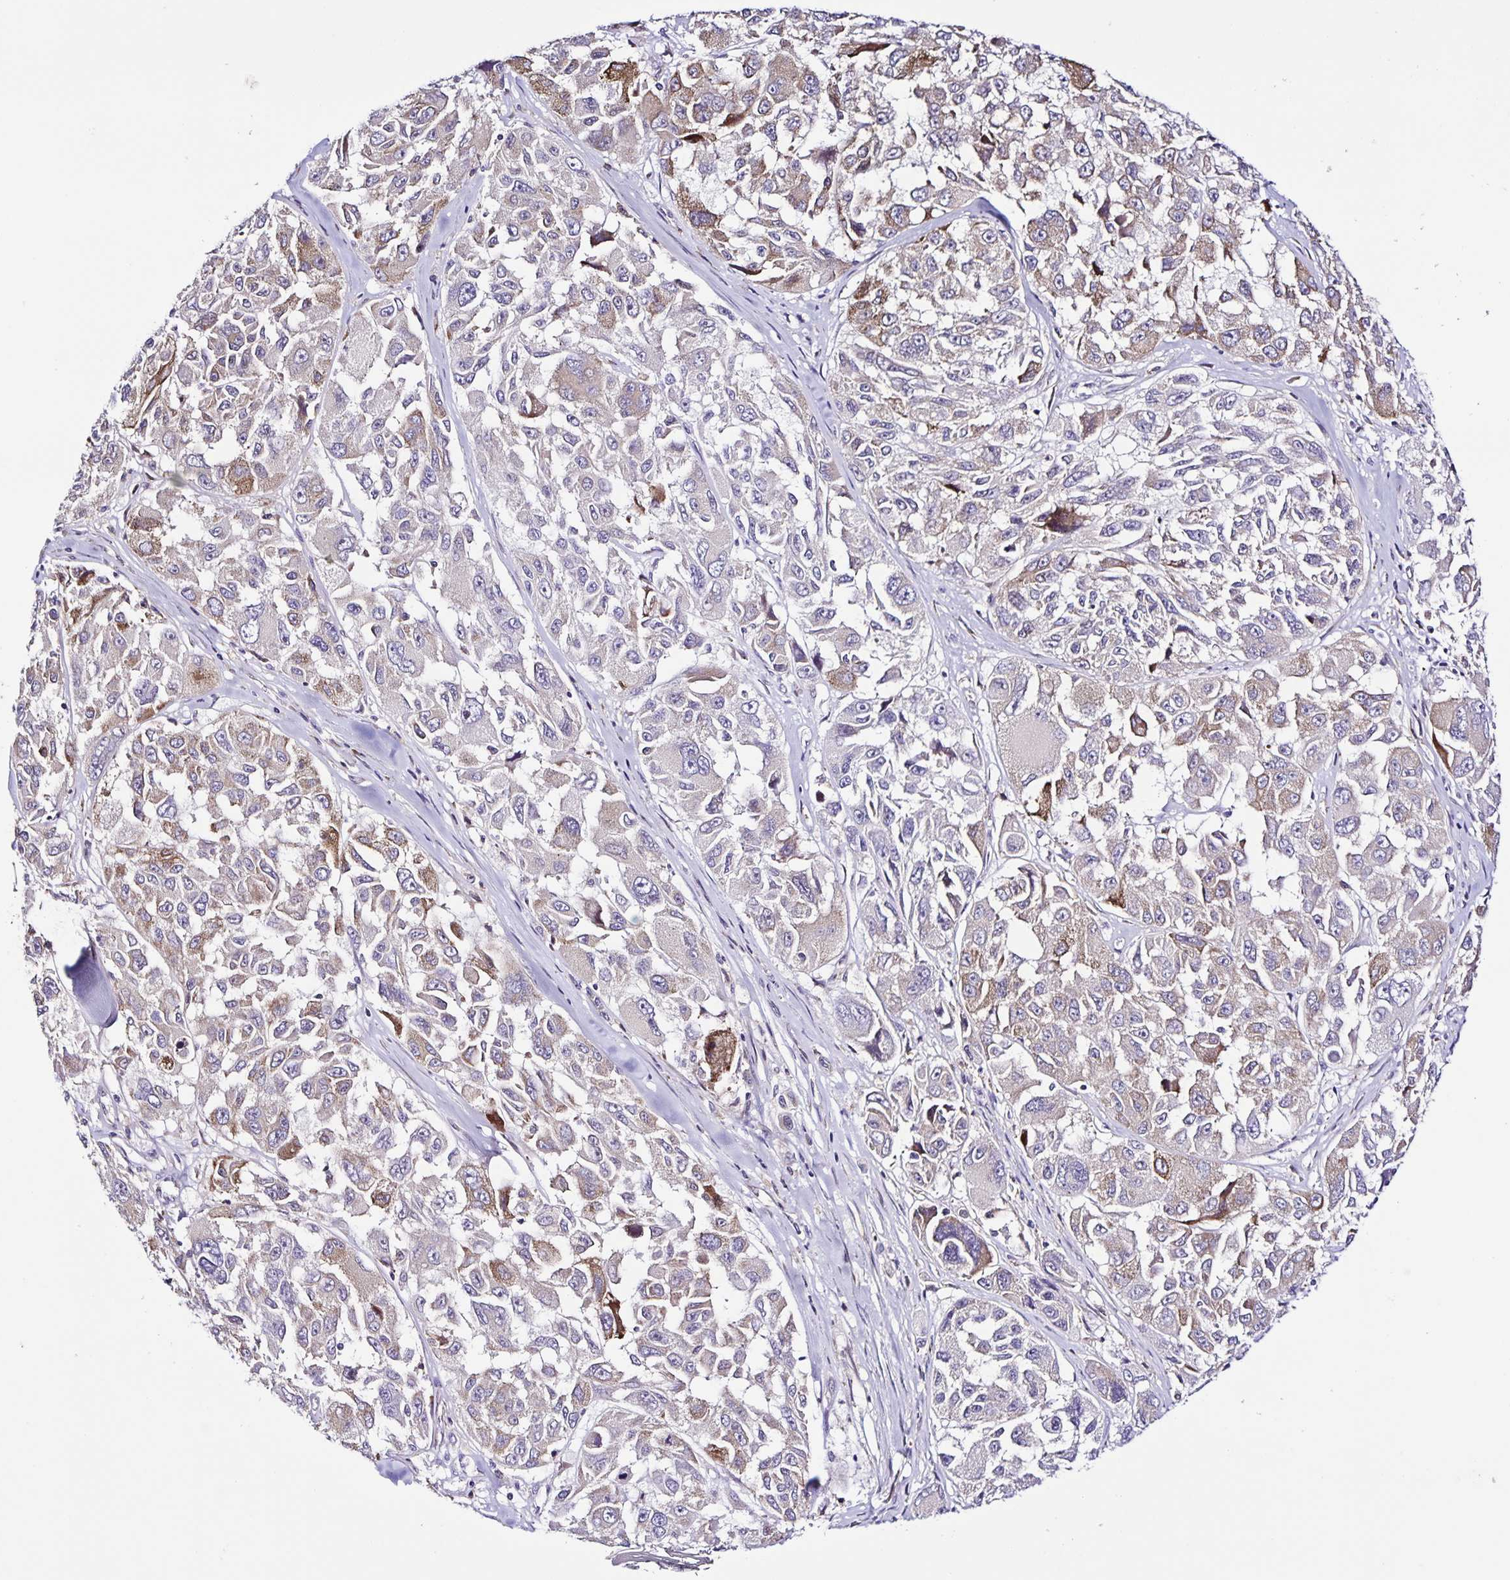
{"staining": {"intensity": "weak", "quantity": "25%-75%", "location": "cytoplasmic/membranous"}, "tissue": "melanoma", "cell_type": "Tumor cells", "image_type": "cancer", "snomed": [{"axis": "morphology", "description": "Malignant melanoma, NOS"}, {"axis": "topography", "description": "Skin"}], "caption": "Human melanoma stained with a protein marker displays weak staining in tumor cells.", "gene": "RNFT2", "patient": {"sex": "female", "age": 66}}